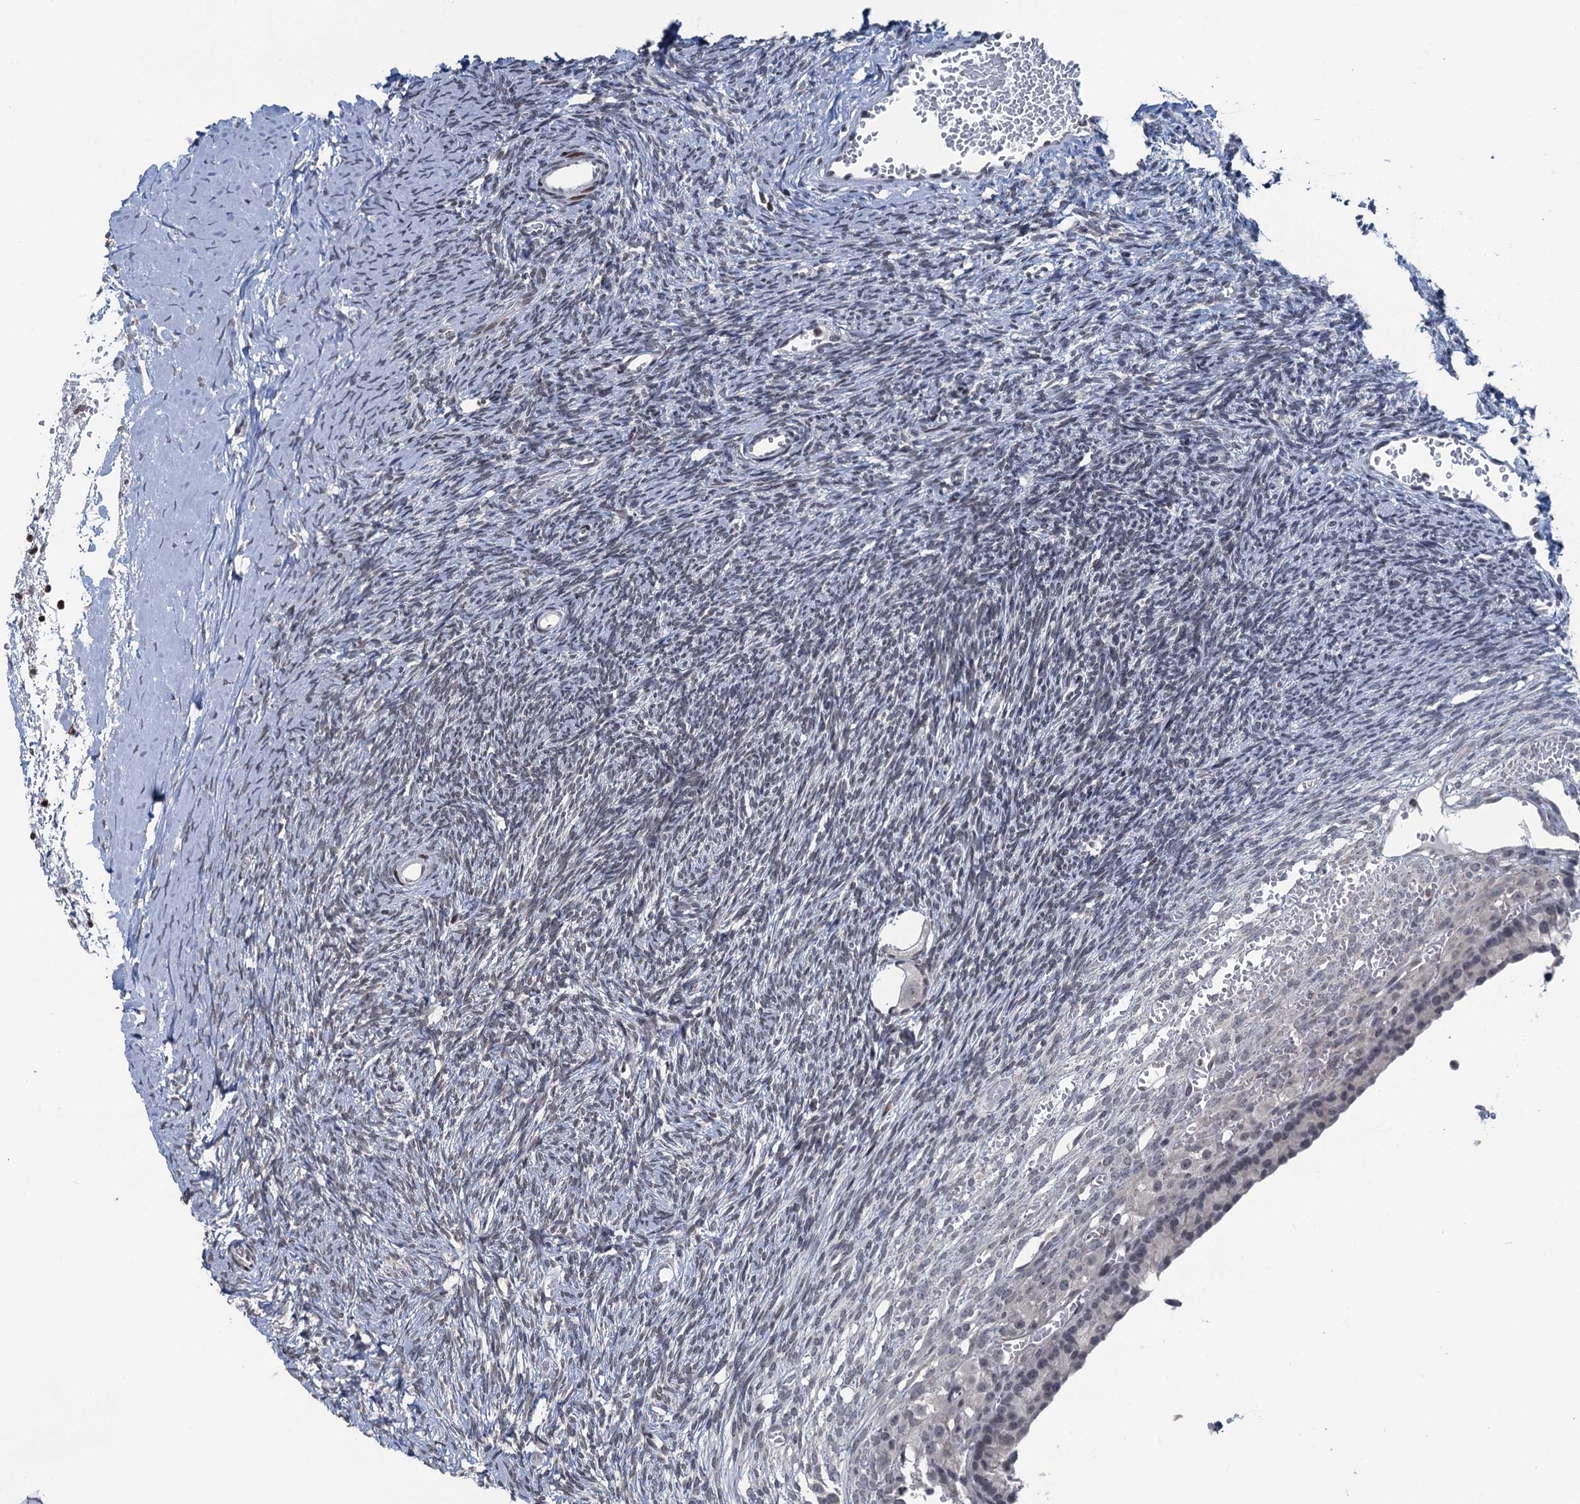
{"staining": {"intensity": "negative", "quantity": "none", "location": "none"}, "tissue": "ovary", "cell_type": "Follicle cells", "image_type": "normal", "snomed": [{"axis": "morphology", "description": "Normal tissue, NOS"}, {"axis": "topography", "description": "Ovary"}], "caption": "This is an IHC histopathology image of benign human ovary. There is no positivity in follicle cells.", "gene": "FYB1", "patient": {"sex": "female", "age": 39}}